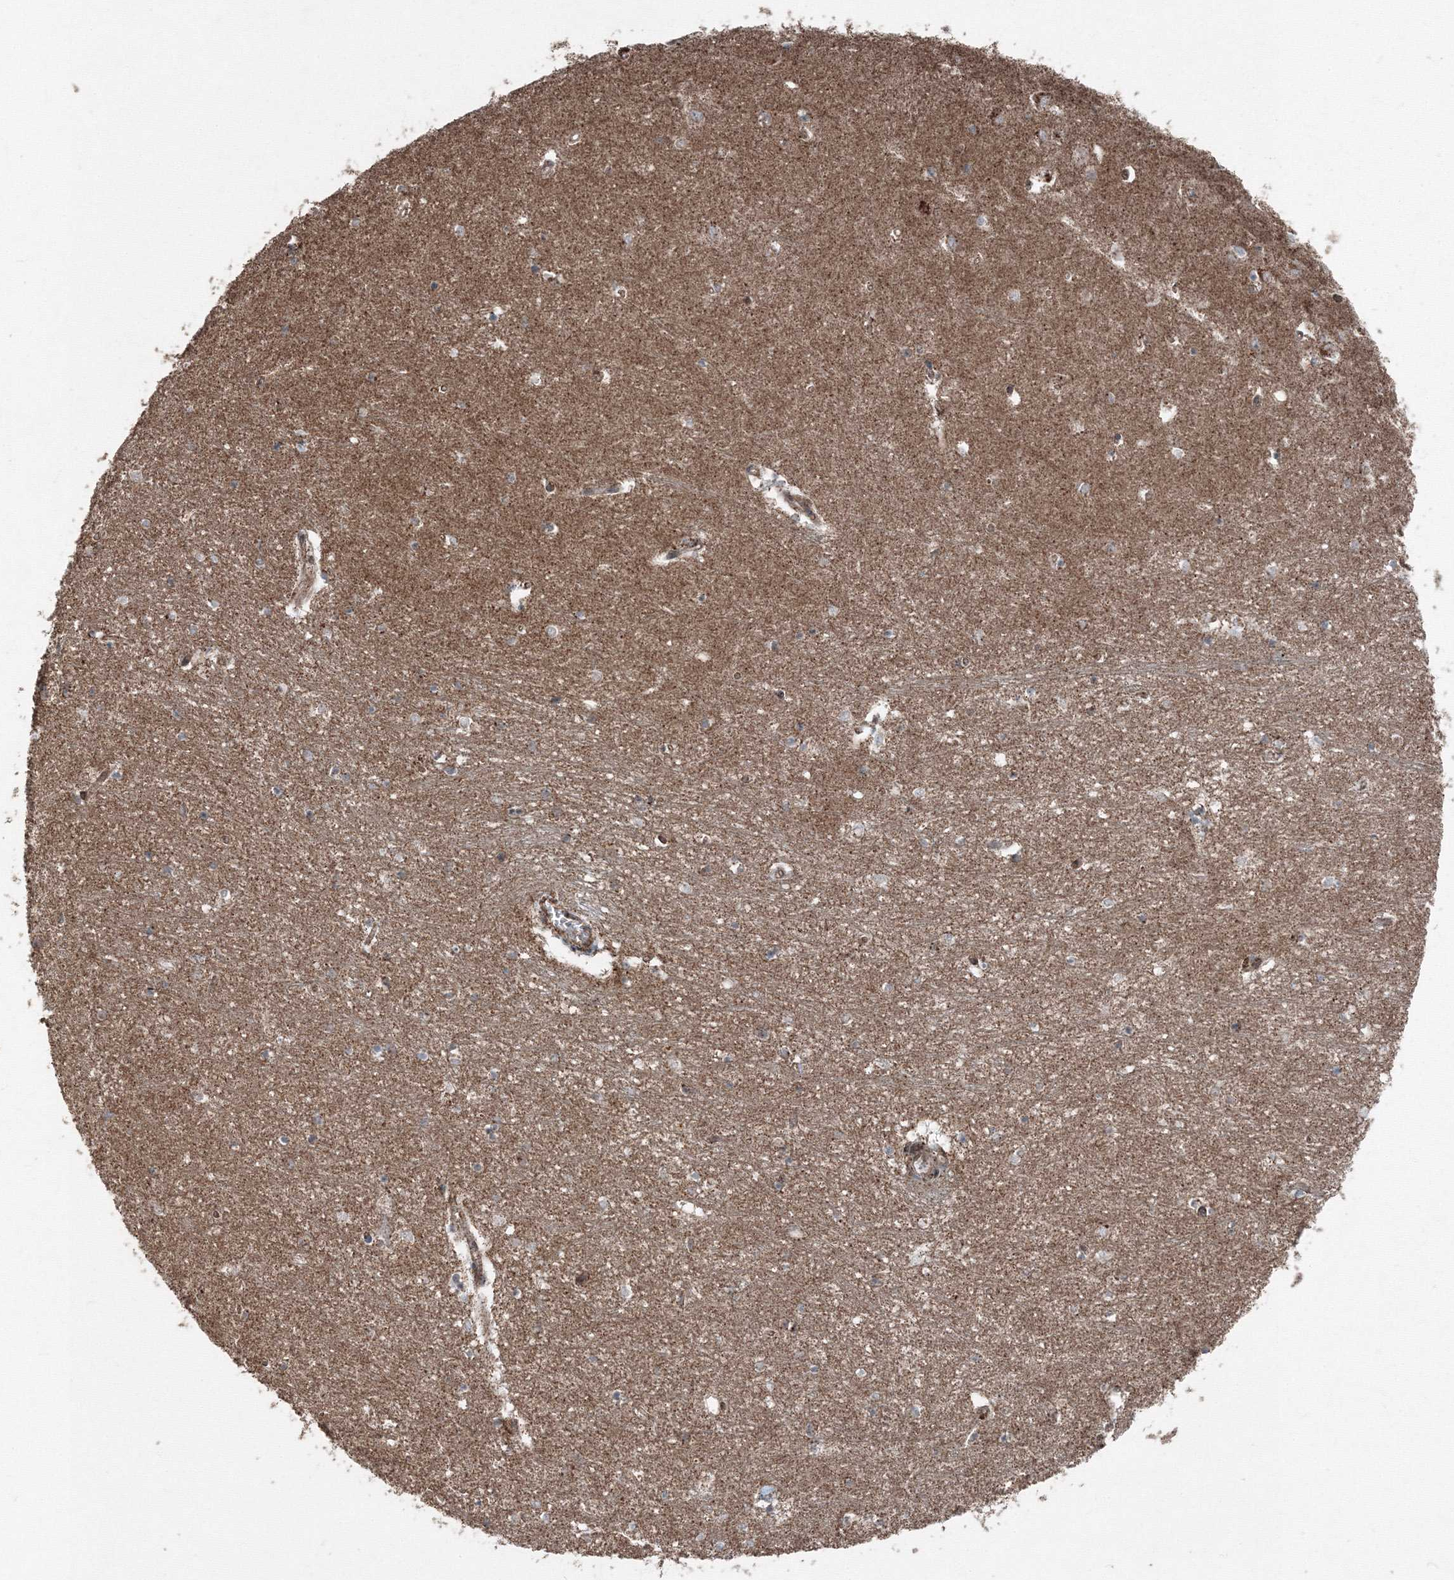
{"staining": {"intensity": "negative", "quantity": "none", "location": "none"}, "tissue": "hippocampus", "cell_type": "Glial cells", "image_type": "normal", "snomed": [{"axis": "morphology", "description": "Normal tissue, NOS"}, {"axis": "topography", "description": "Hippocampus"}], "caption": "Immunohistochemical staining of normal human hippocampus reveals no significant staining in glial cells.", "gene": "AASDH", "patient": {"sex": "female", "age": 64}}